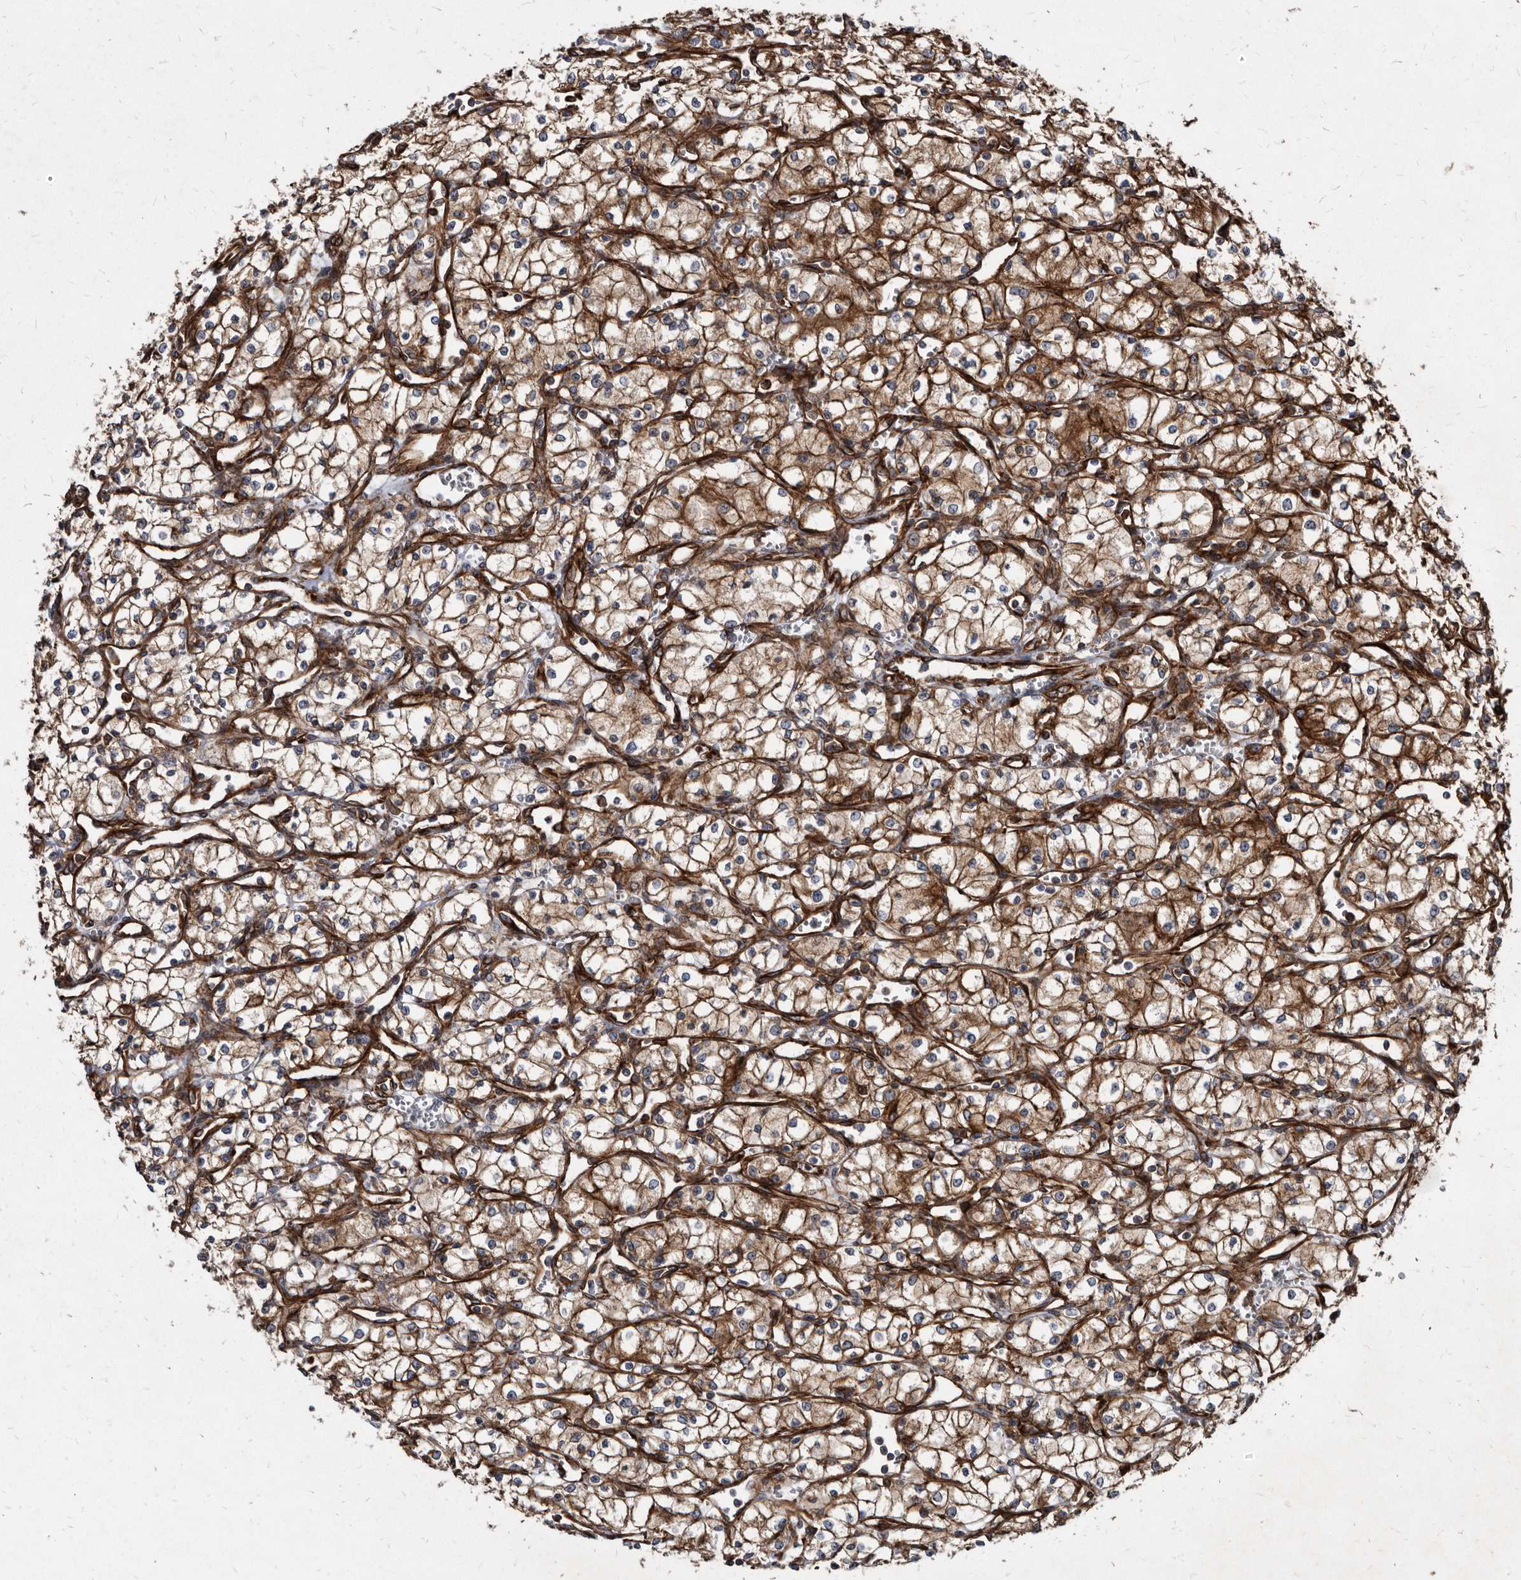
{"staining": {"intensity": "strong", "quantity": ">75%", "location": "cytoplasmic/membranous"}, "tissue": "renal cancer", "cell_type": "Tumor cells", "image_type": "cancer", "snomed": [{"axis": "morphology", "description": "Adenocarcinoma, NOS"}, {"axis": "topography", "description": "Kidney"}], "caption": "Renal cancer (adenocarcinoma) stained for a protein reveals strong cytoplasmic/membranous positivity in tumor cells.", "gene": "KCTD20", "patient": {"sex": "male", "age": 59}}